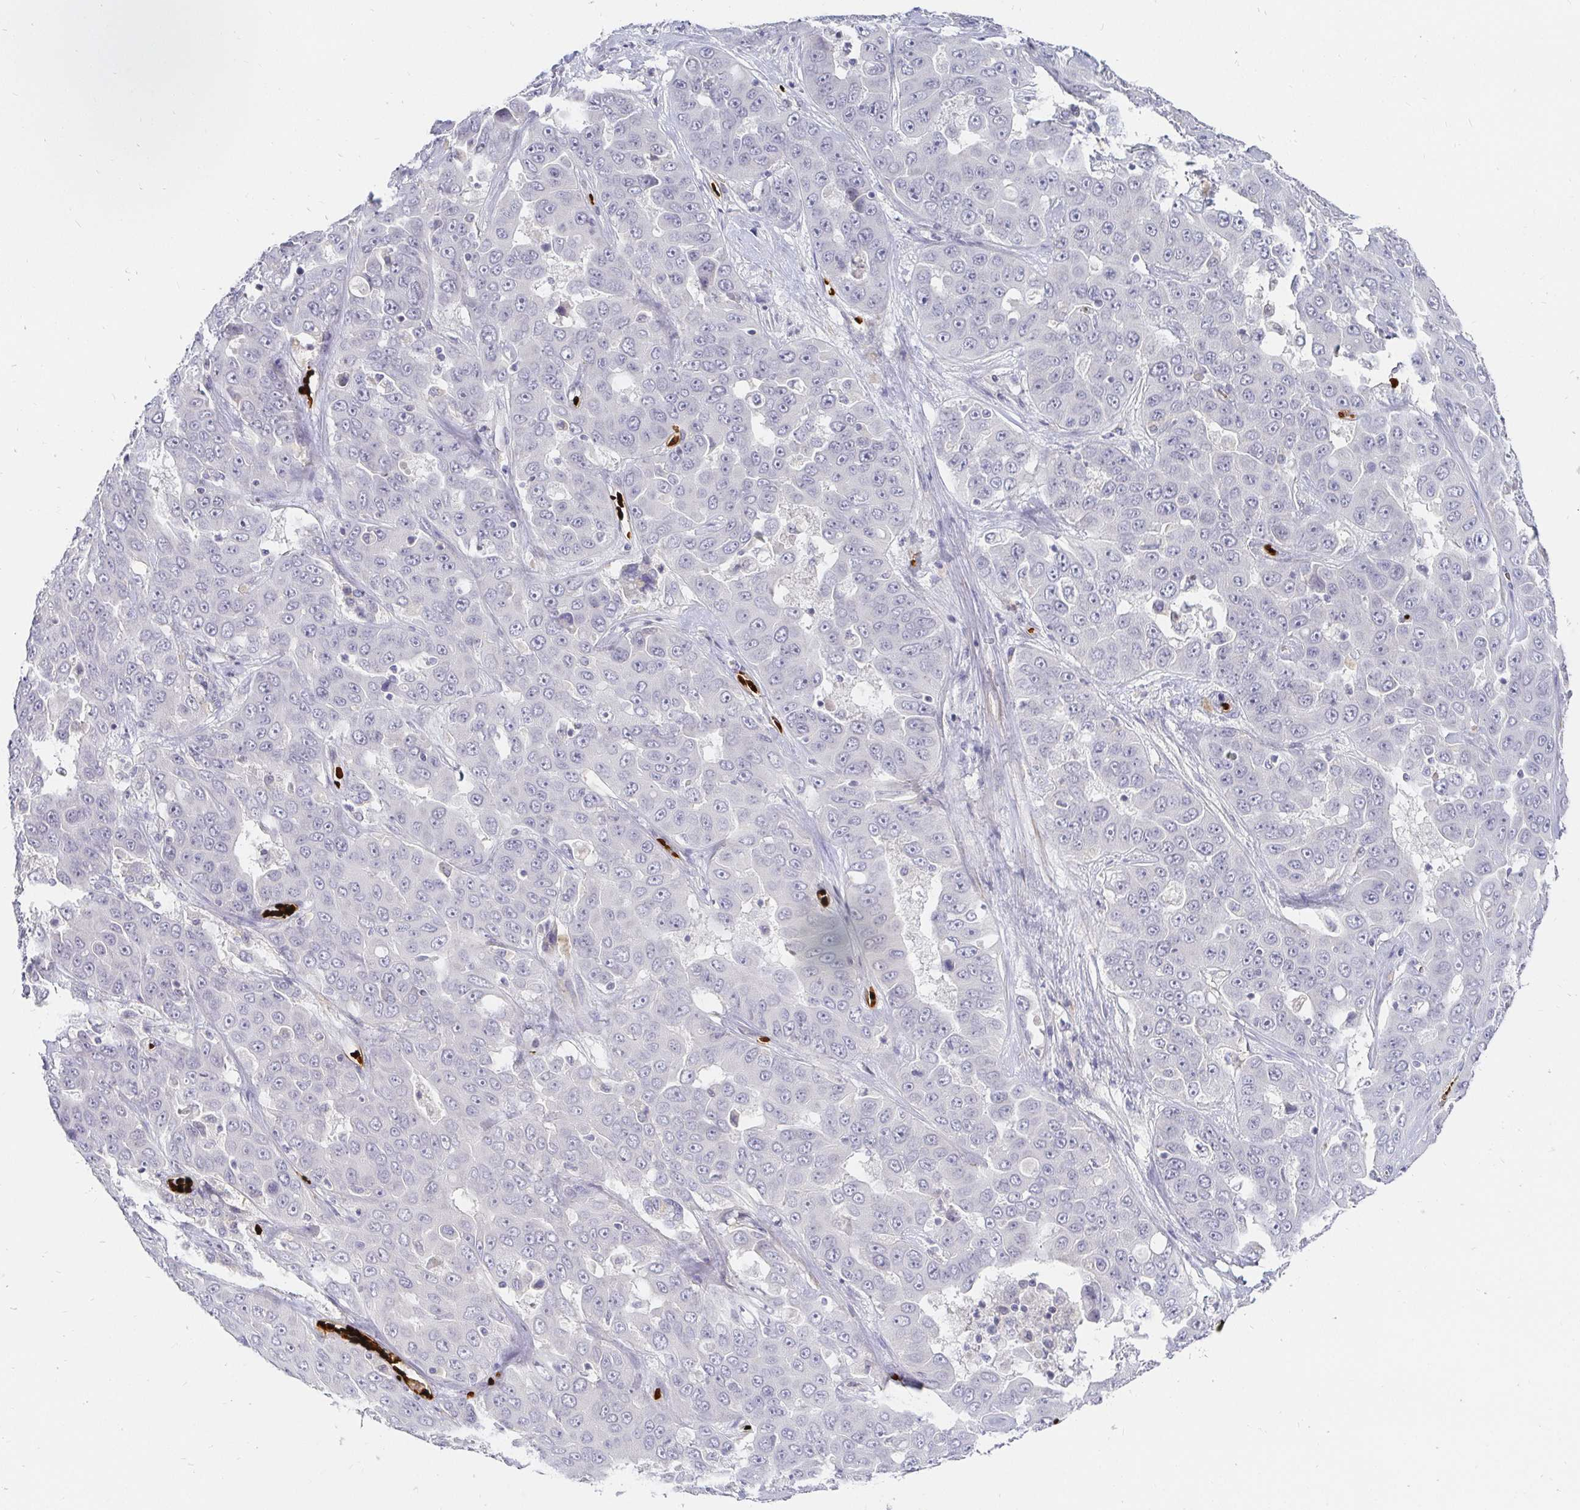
{"staining": {"intensity": "negative", "quantity": "none", "location": "none"}, "tissue": "liver cancer", "cell_type": "Tumor cells", "image_type": "cancer", "snomed": [{"axis": "morphology", "description": "Cholangiocarcinoma"}, {"axis": "topography", "description": "Liver"}], "caption": "Tumor cells are negative for protein expression in human liver cholangiocarcinoma.", "gene": "FGF21", "patient": {"sex": "female", "age": 52}}